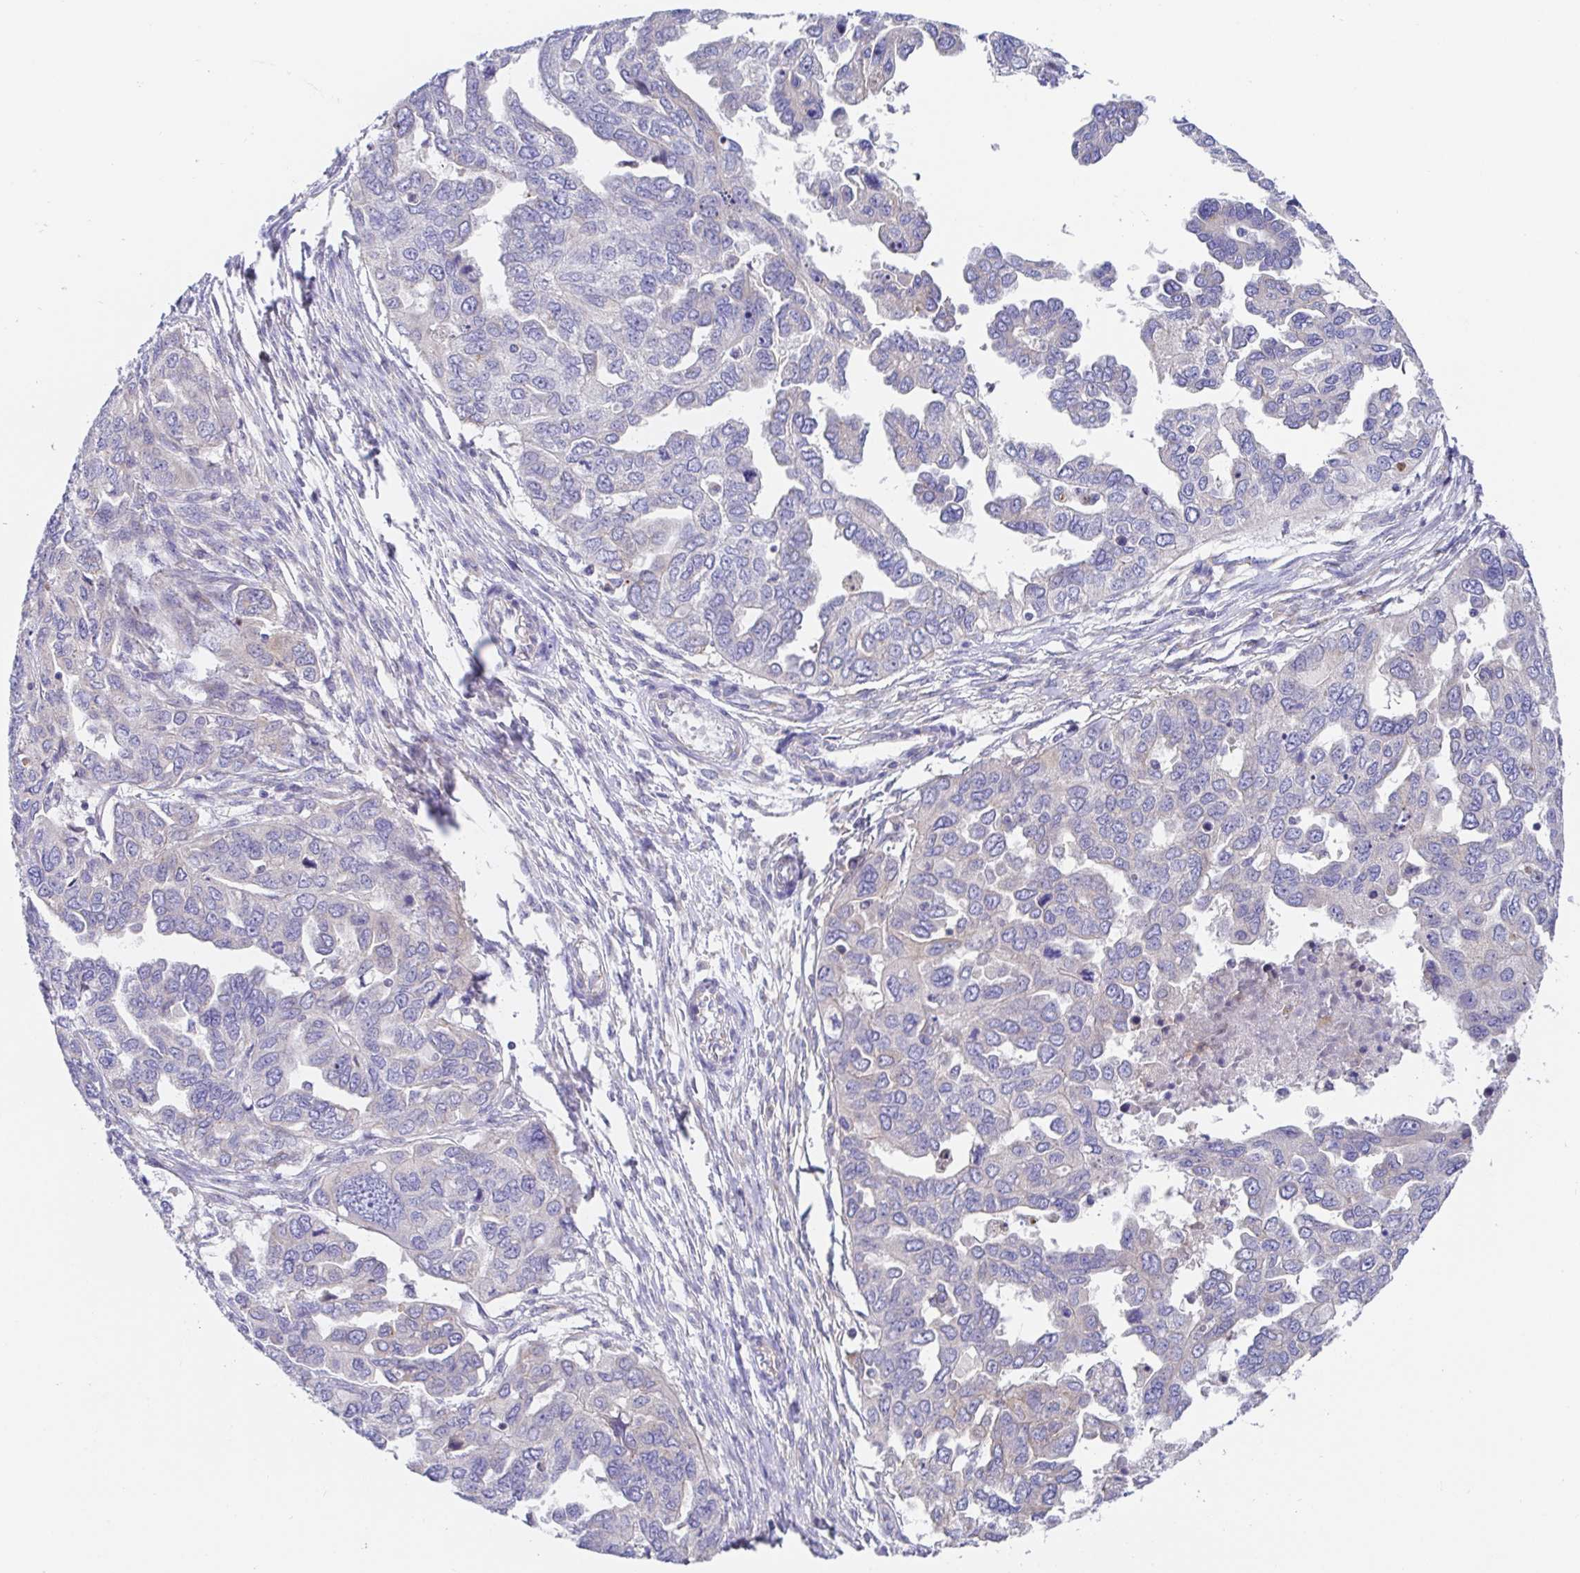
{"staining": {"intensity": "negative", "quantity": "none", "location": "none"}, "tissue": "ovarian cancer", "cell_type": "Tumor cells", "image_type": "cancer", "snomed": [{"axis": "morphology", "description": "Cystadenocarcinoma, serous, NOS"}, {"axis": "topography", "description": "Ovary"}], "caption": "This is an immunohistochemistry (IHC) image of human ovarian serous cystadenocarcinoma. There is no expression in tumor cells.", "gene": "GOLGA1", "patient": {"sex": "female", "age": 53}}